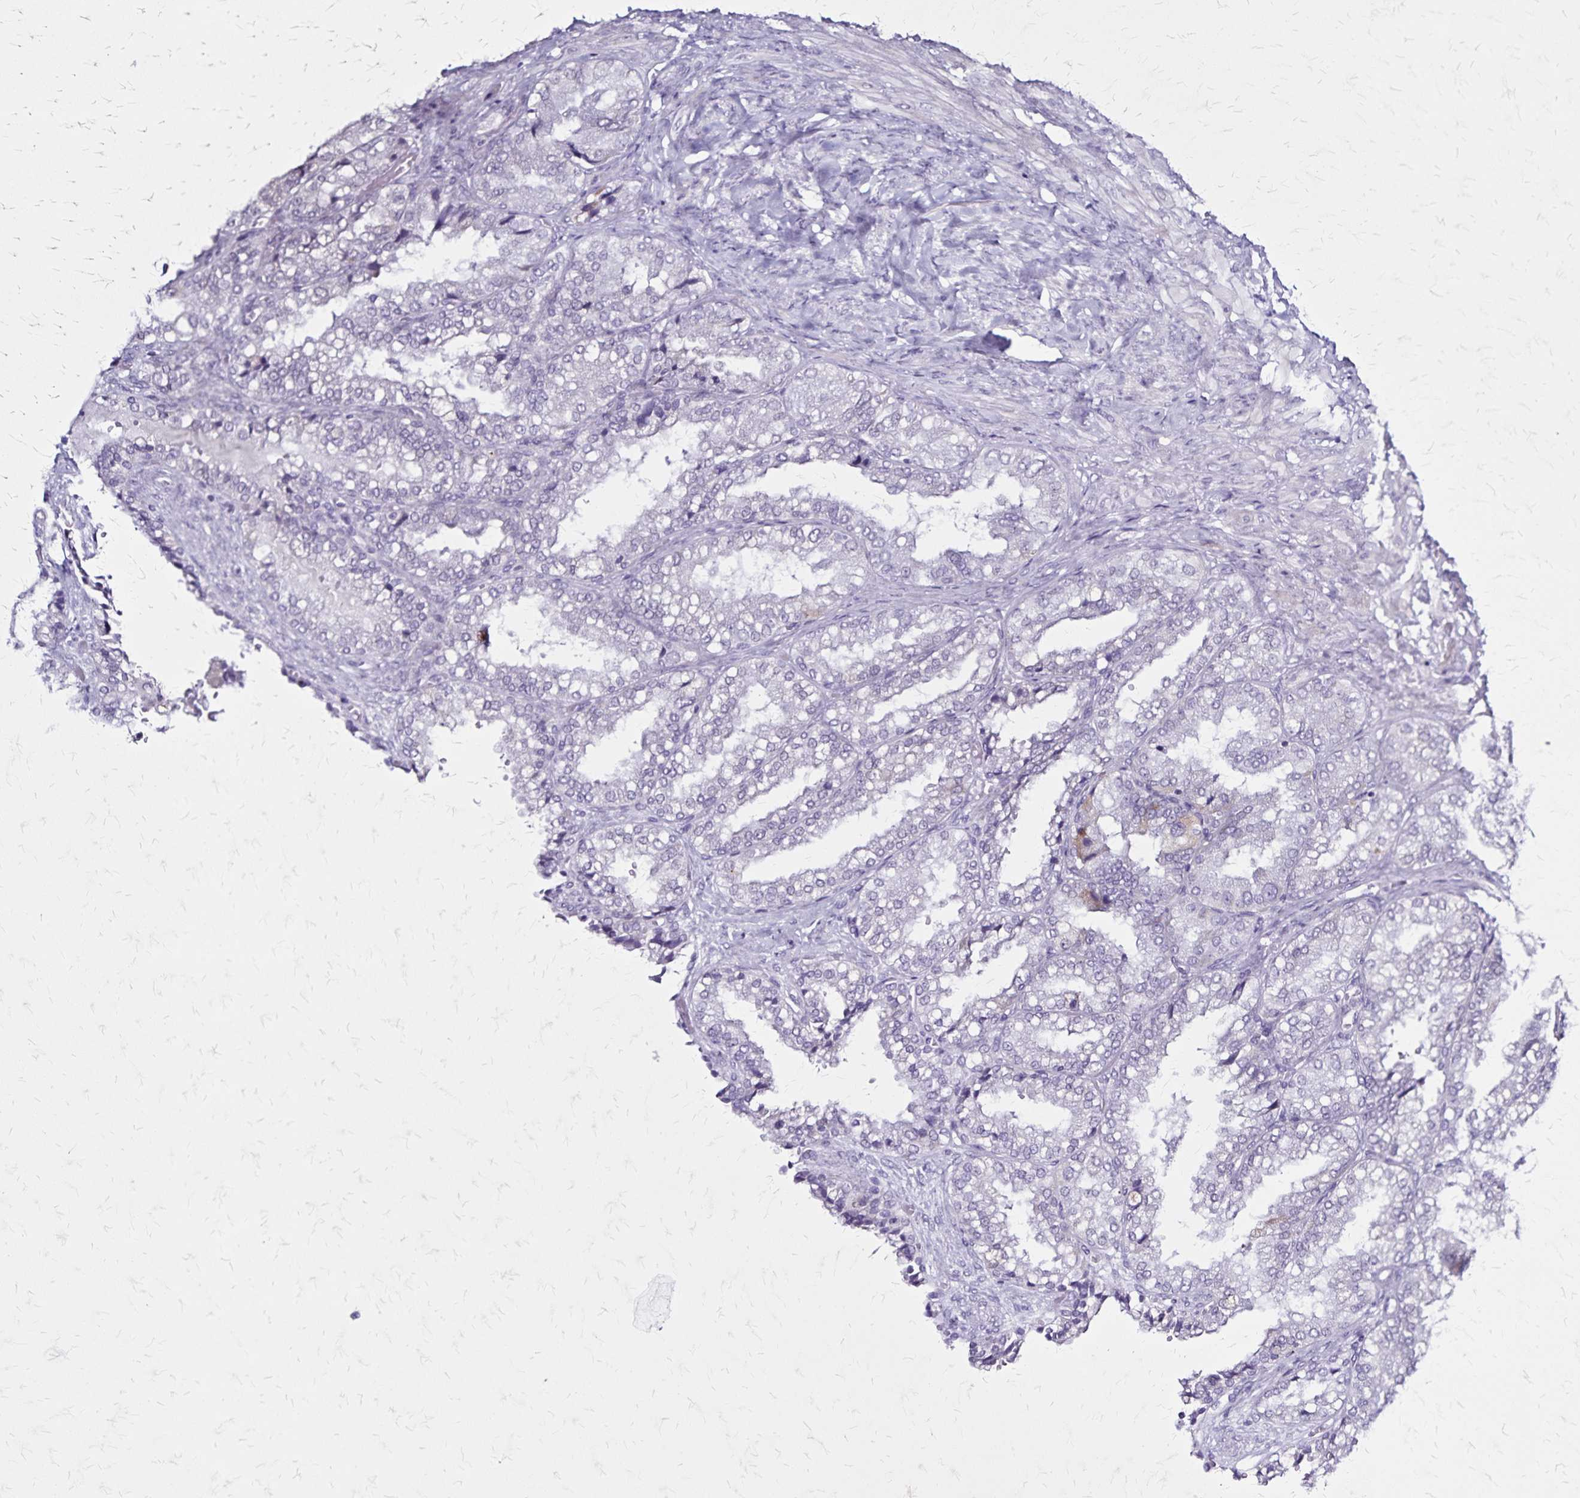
{"staining": {"intensity": "negative", "quantity": "none", "location": "none"}, "tissue": "seminal vesicle", "cell_type": "Glandular cells", "image_type": "normal", "snomed": [{"axis": "morphology", "description": "Normal tissue, NOS"}, {"axis": "topography", "description": "Seminal veicle"}], "caption": "High magnification brightfield microscopy of unremarkable seminal vesicle stained with DAB (brown) and counterstained with hematoxylin (blue): glandular cells show no significant expression. (Immunohistochemistry (ihc), brightfield microscopy, high magnification).", "gene": "PLXNA4", "patient": {"sex": "male", "age": 57}}